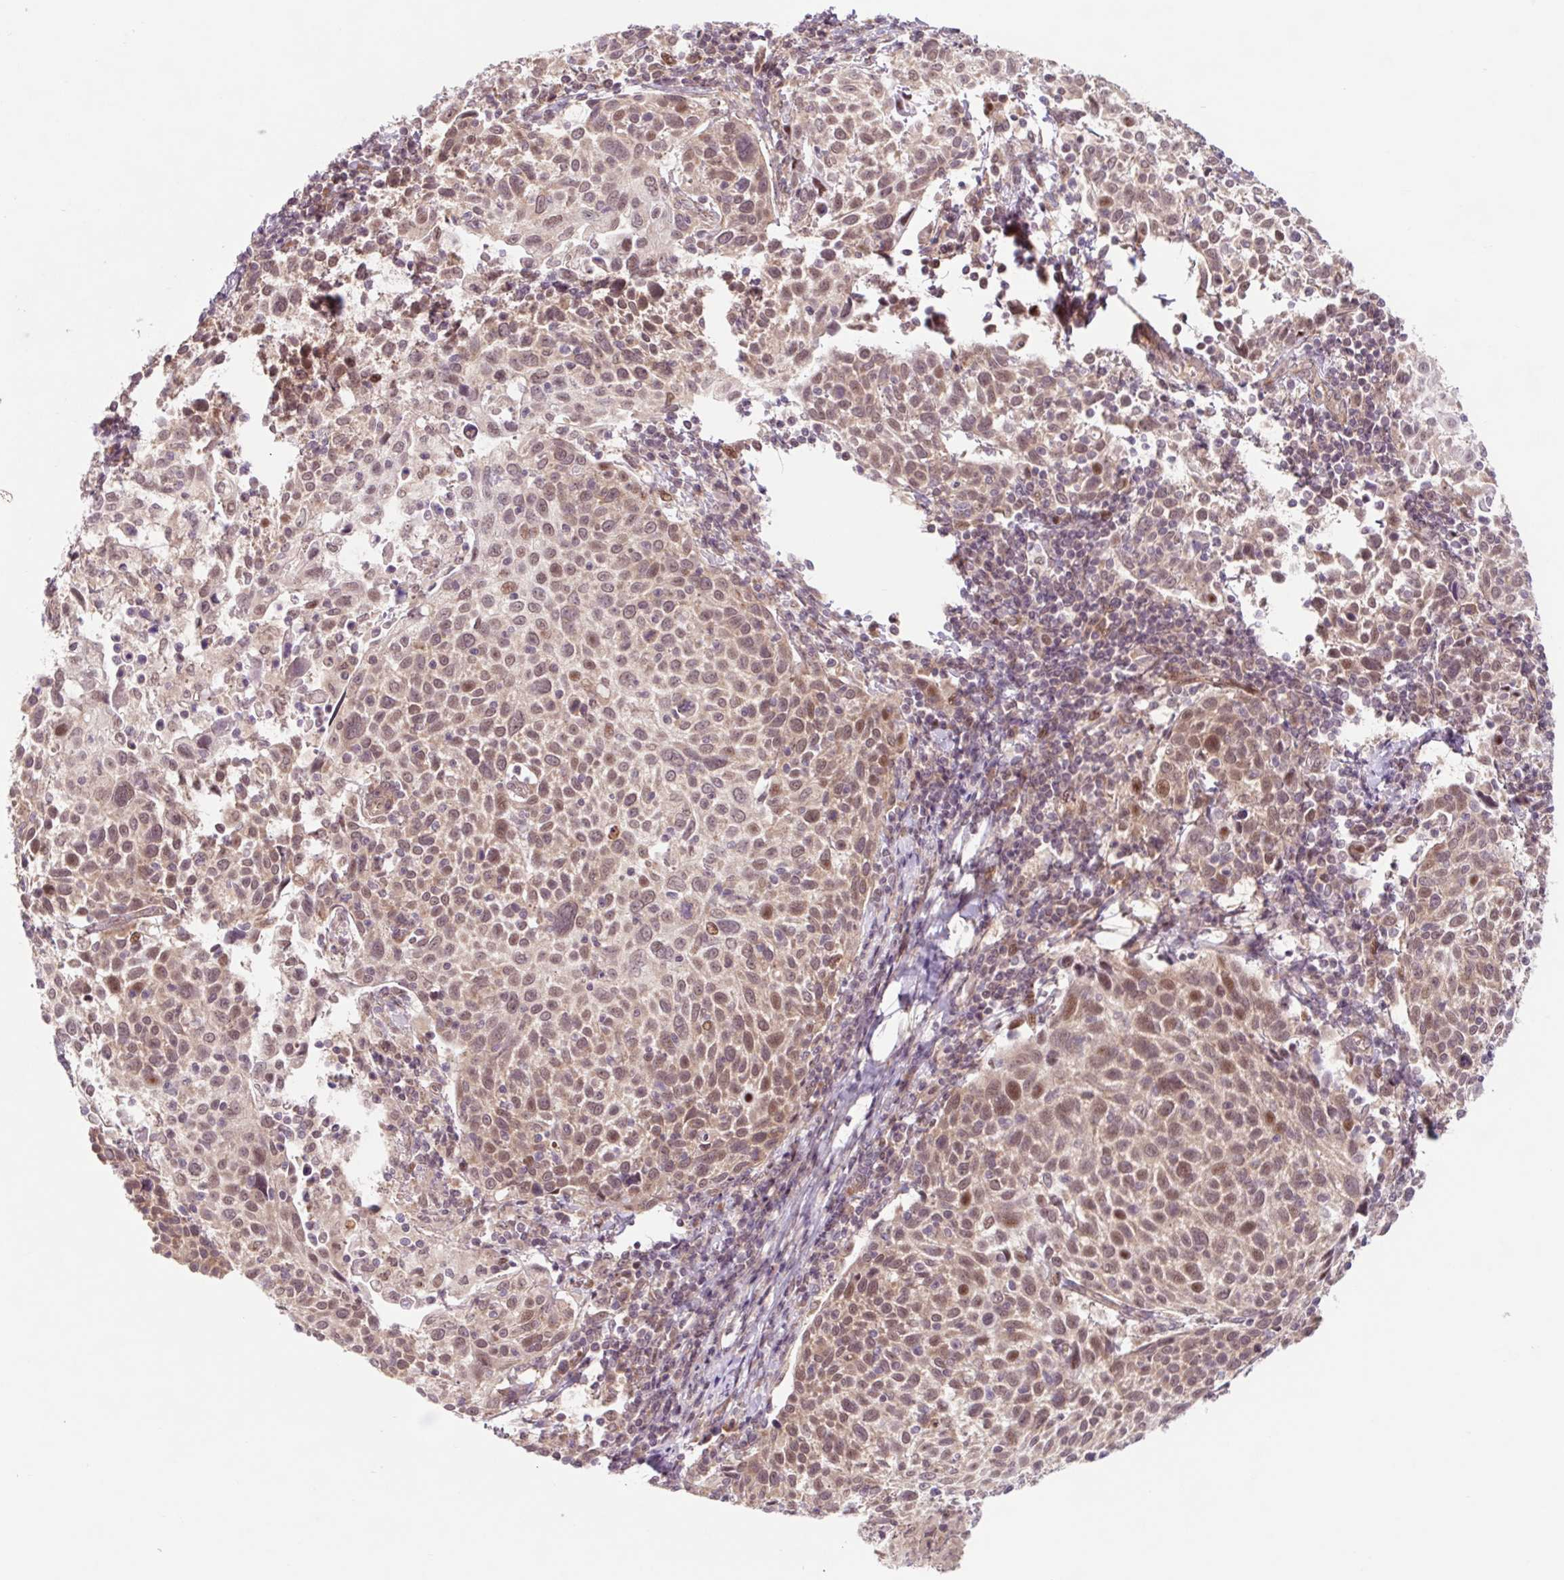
{"staining": {"intensity": "moderate", "quantity": ">75%", "location": "nuclear"}, "tissue": "cervical cancer", "cell_type": "Tumor cells", "image_type": "cancer", "snomed": [{"axis": "morphology", "description": "Squamous cell carcinoma, NOS"}, {"axis": "topography", "description": "Cervix"}], "caption": "Human cervical cancer (squamous cell carcinoma) stained with a protein marker reveals moderate staining in tumor cells.", "gene": "HFE", "patient": {"sex": "female", "age": 61}}